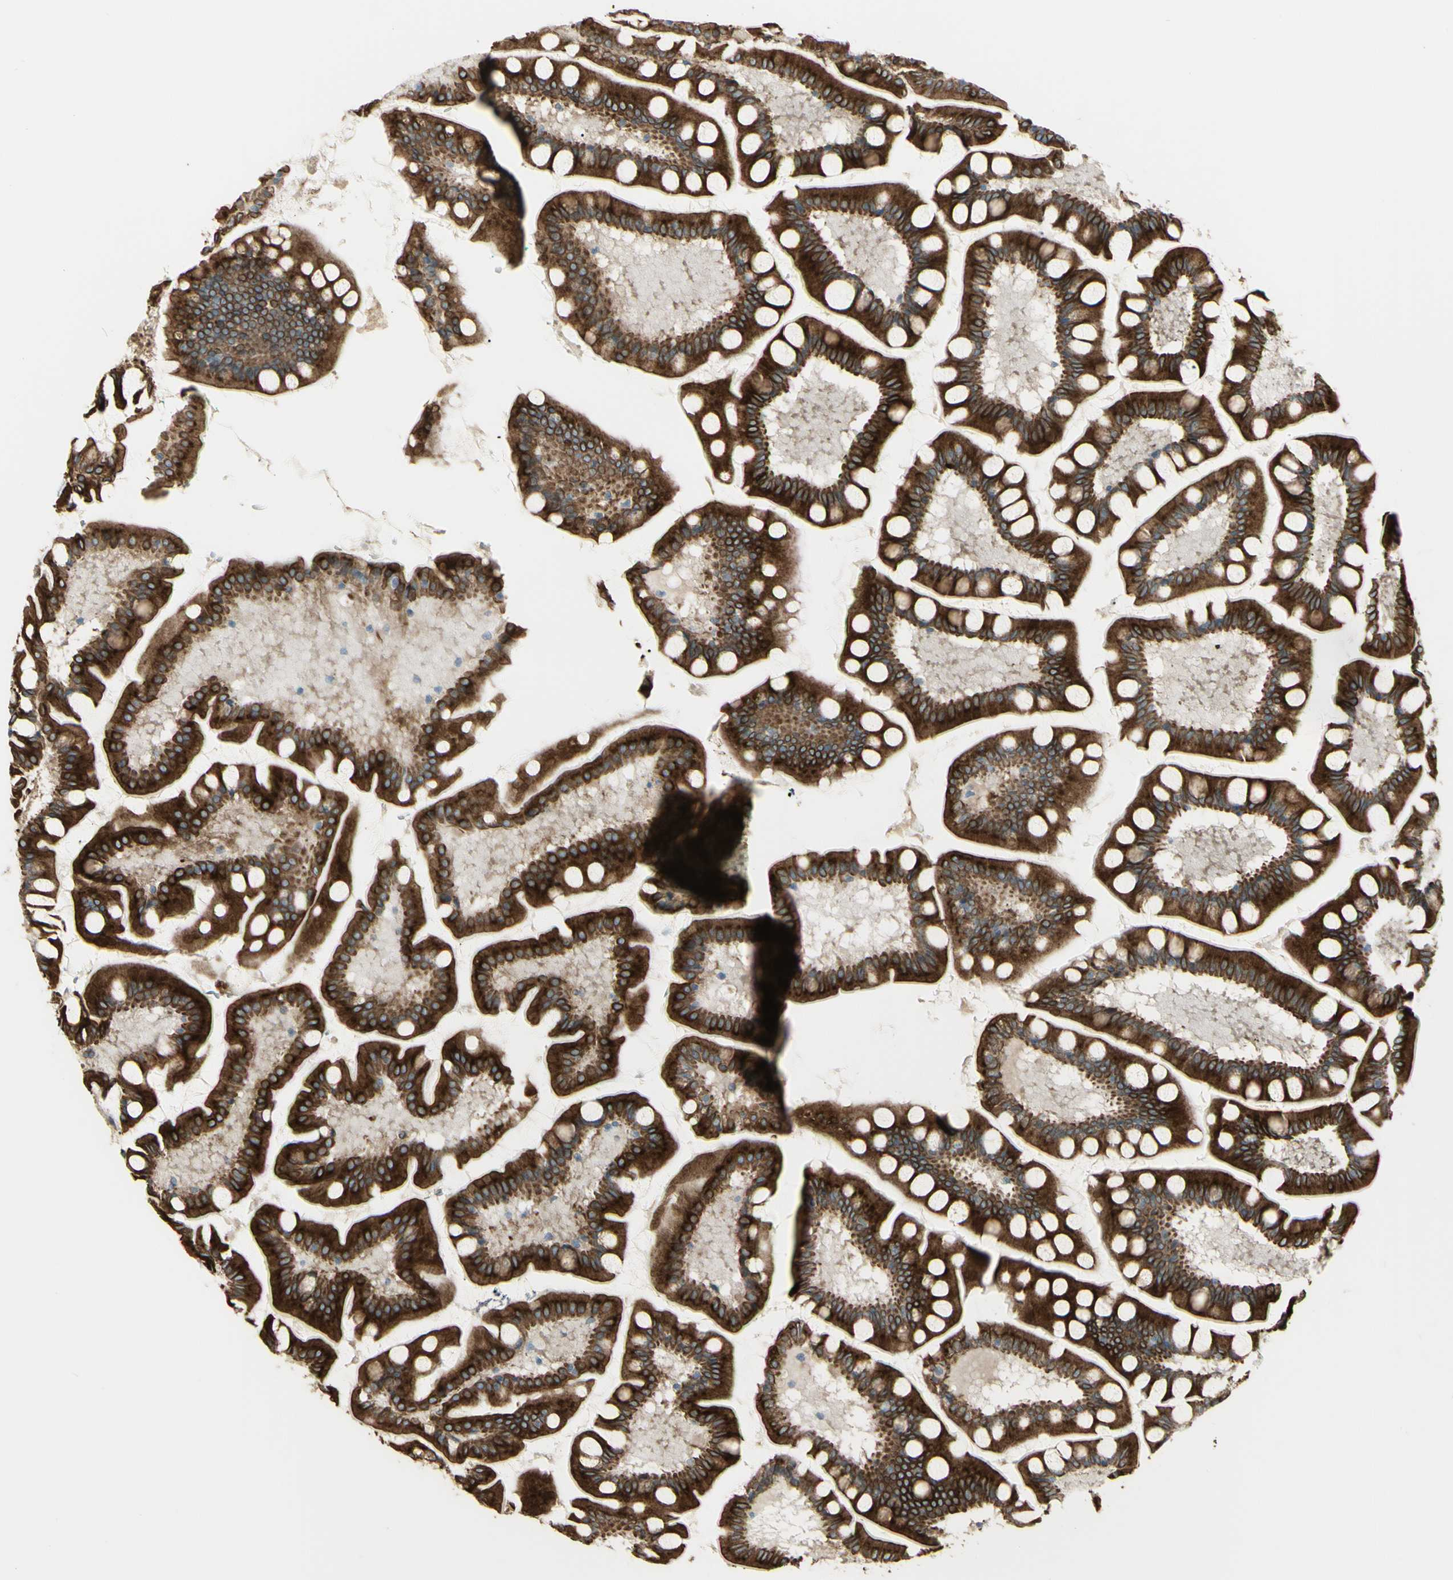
{"staining": {"intensity": "strong", "quantity": ">75%", "location": "cytoplasmic/membranous"}, "tissue": "small intestine", "cell_type": "Glandular cells", "image_type": "normal", "snomed": [{"axis": "morphology", "description": "Normal tissue, NOS"}, {"axis": "topography", "description": "Small intestine"}], "caption": "Immunohistochemical staining of benign small intestine shows high levels of strong cytoplasmic/membranous positivity in approximately >75% of glandular cells.", "gene": "CD74", "patient": {"sex": "male", "age": 41}}